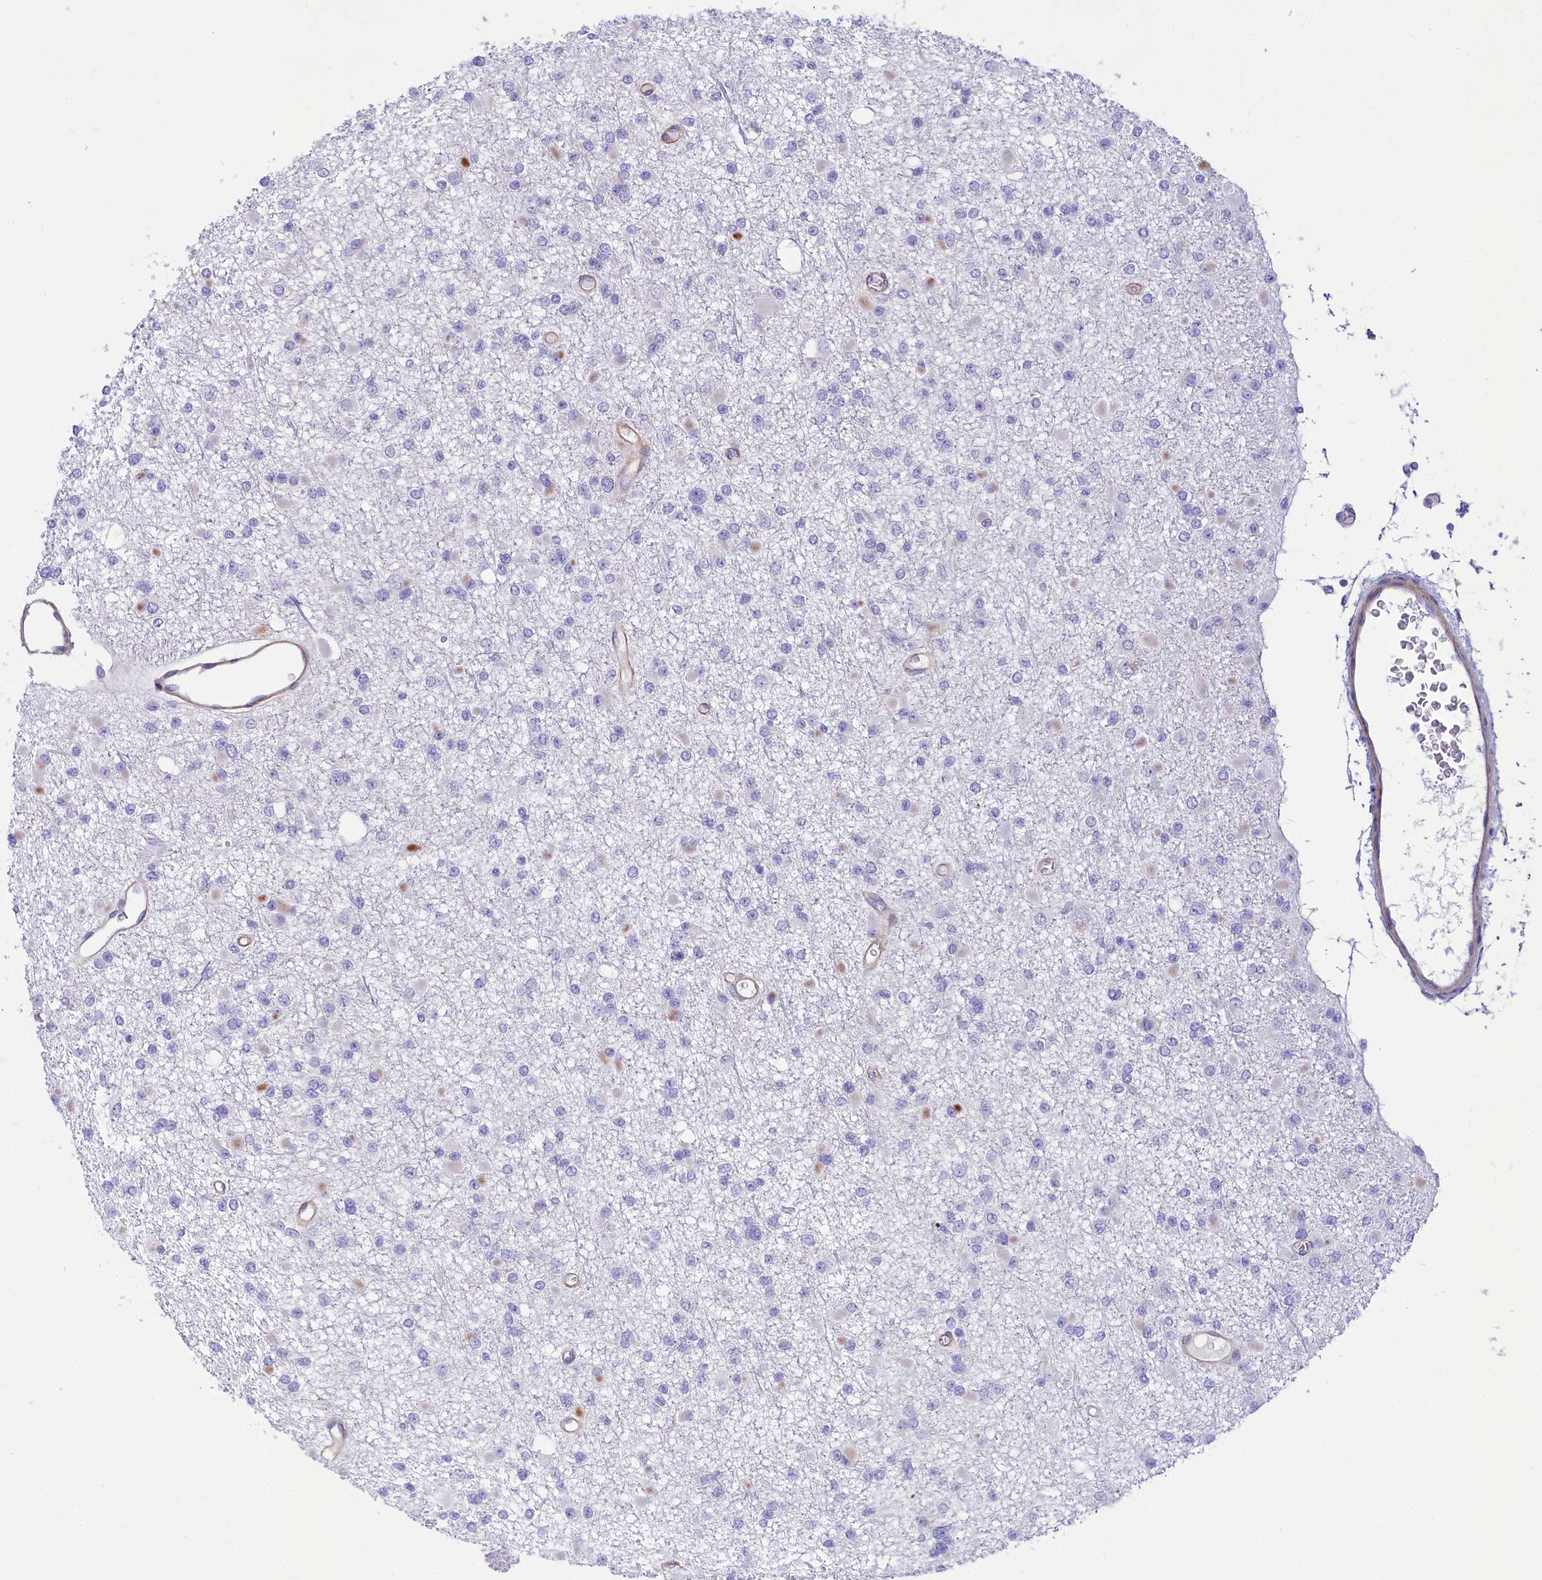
{"staining": {"intensity": "negative", "quantity": "none", "location": "none"}, "tissue": "glioma", "cell_type": "Tumor cells", "image_type": "cancer", "snomed": [{"axis": "morphology", "description": "Glioma, malignant, Low grade"}, {"axis": "topography", "description": "Brain"}], "caption": "This is an immunohistochemistry (IHC) image of glioma. There is no expression in tumor cells.", "gene": "TTC36", "patient": {"sex": "female", "age": 22}}